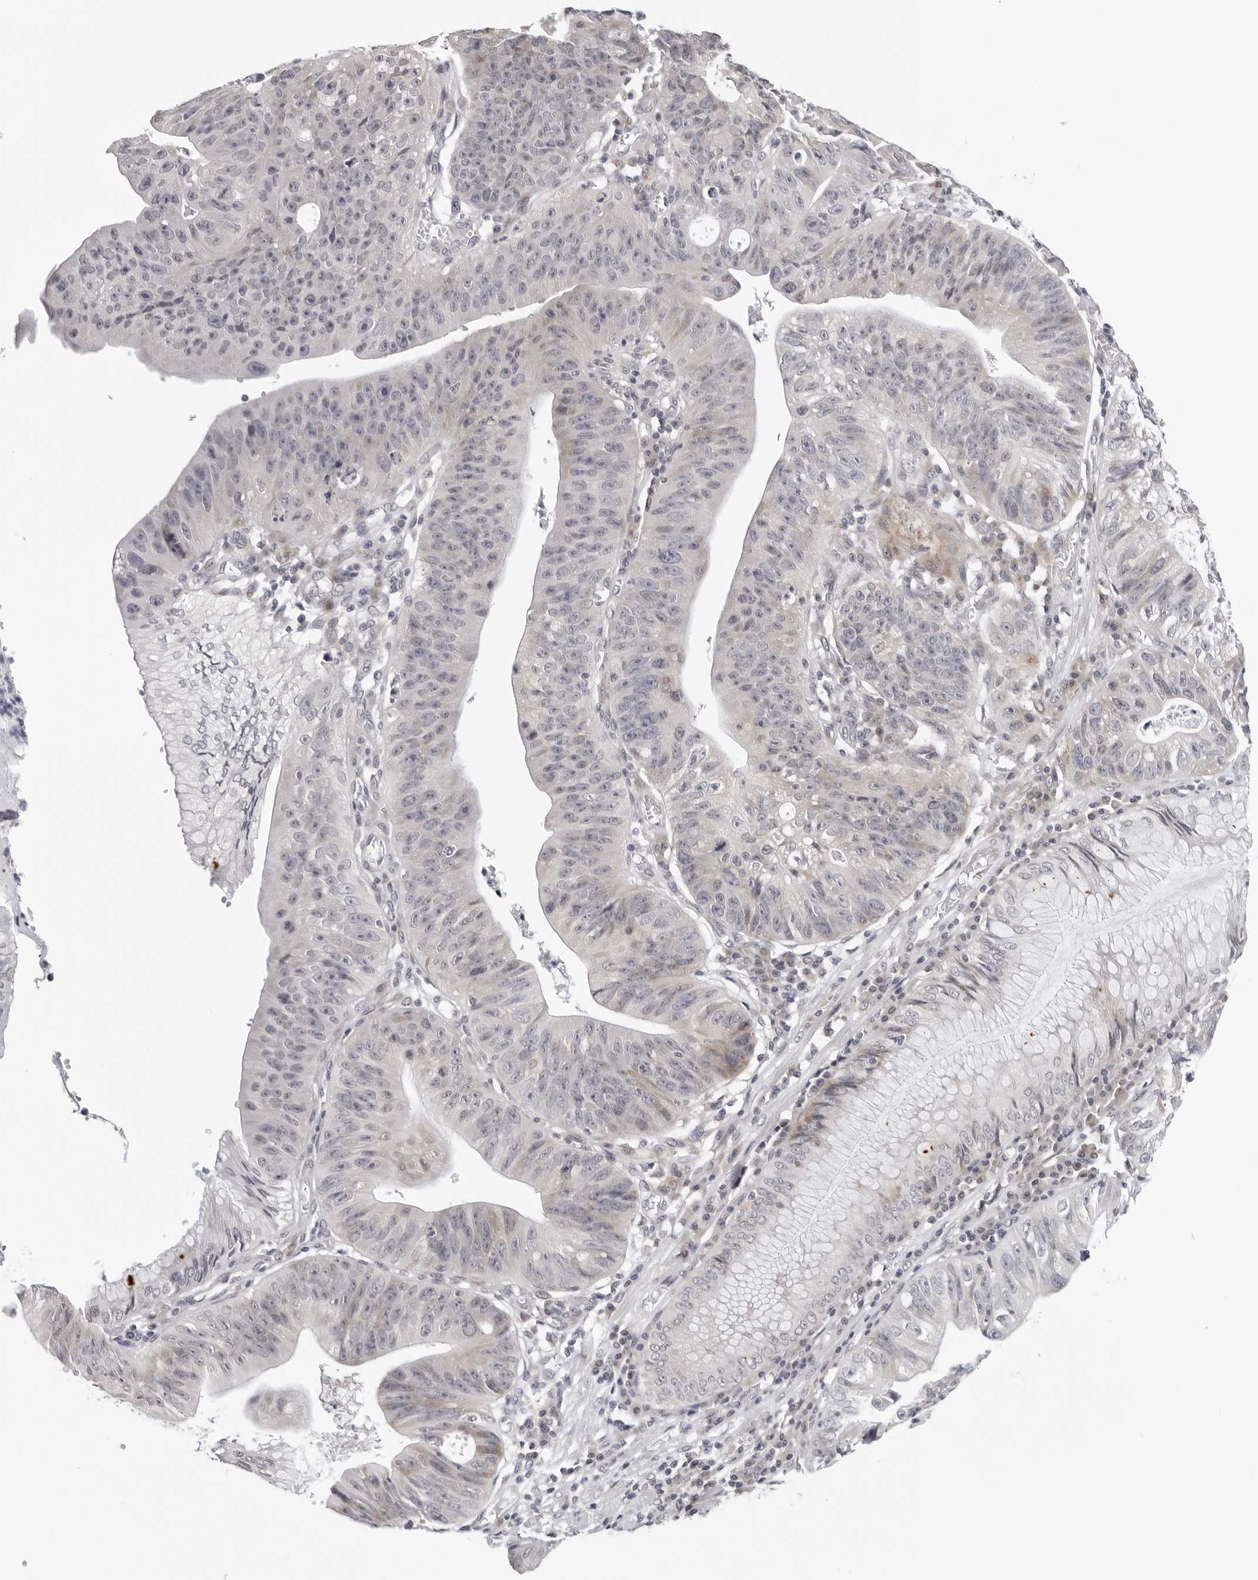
{"staining": {"intensity": "negative", "quantity": "none", "location": "none"}, "tissue": "stomach cancer", "cell_type": "Tumor cells", "image_type": "cancer", "snomed": [{"axis": "morphology", "description": "Adenocarcinoma, NOS"}, {"axis": "topography", "description": "Stomach"}], "caption": "Histopathology image shows no significant protein expression in tumor cells of stomach cancer (adenocarcinoma).", "gene": "PRUNE1", "patient": {"sex": "male", "age": 59}}